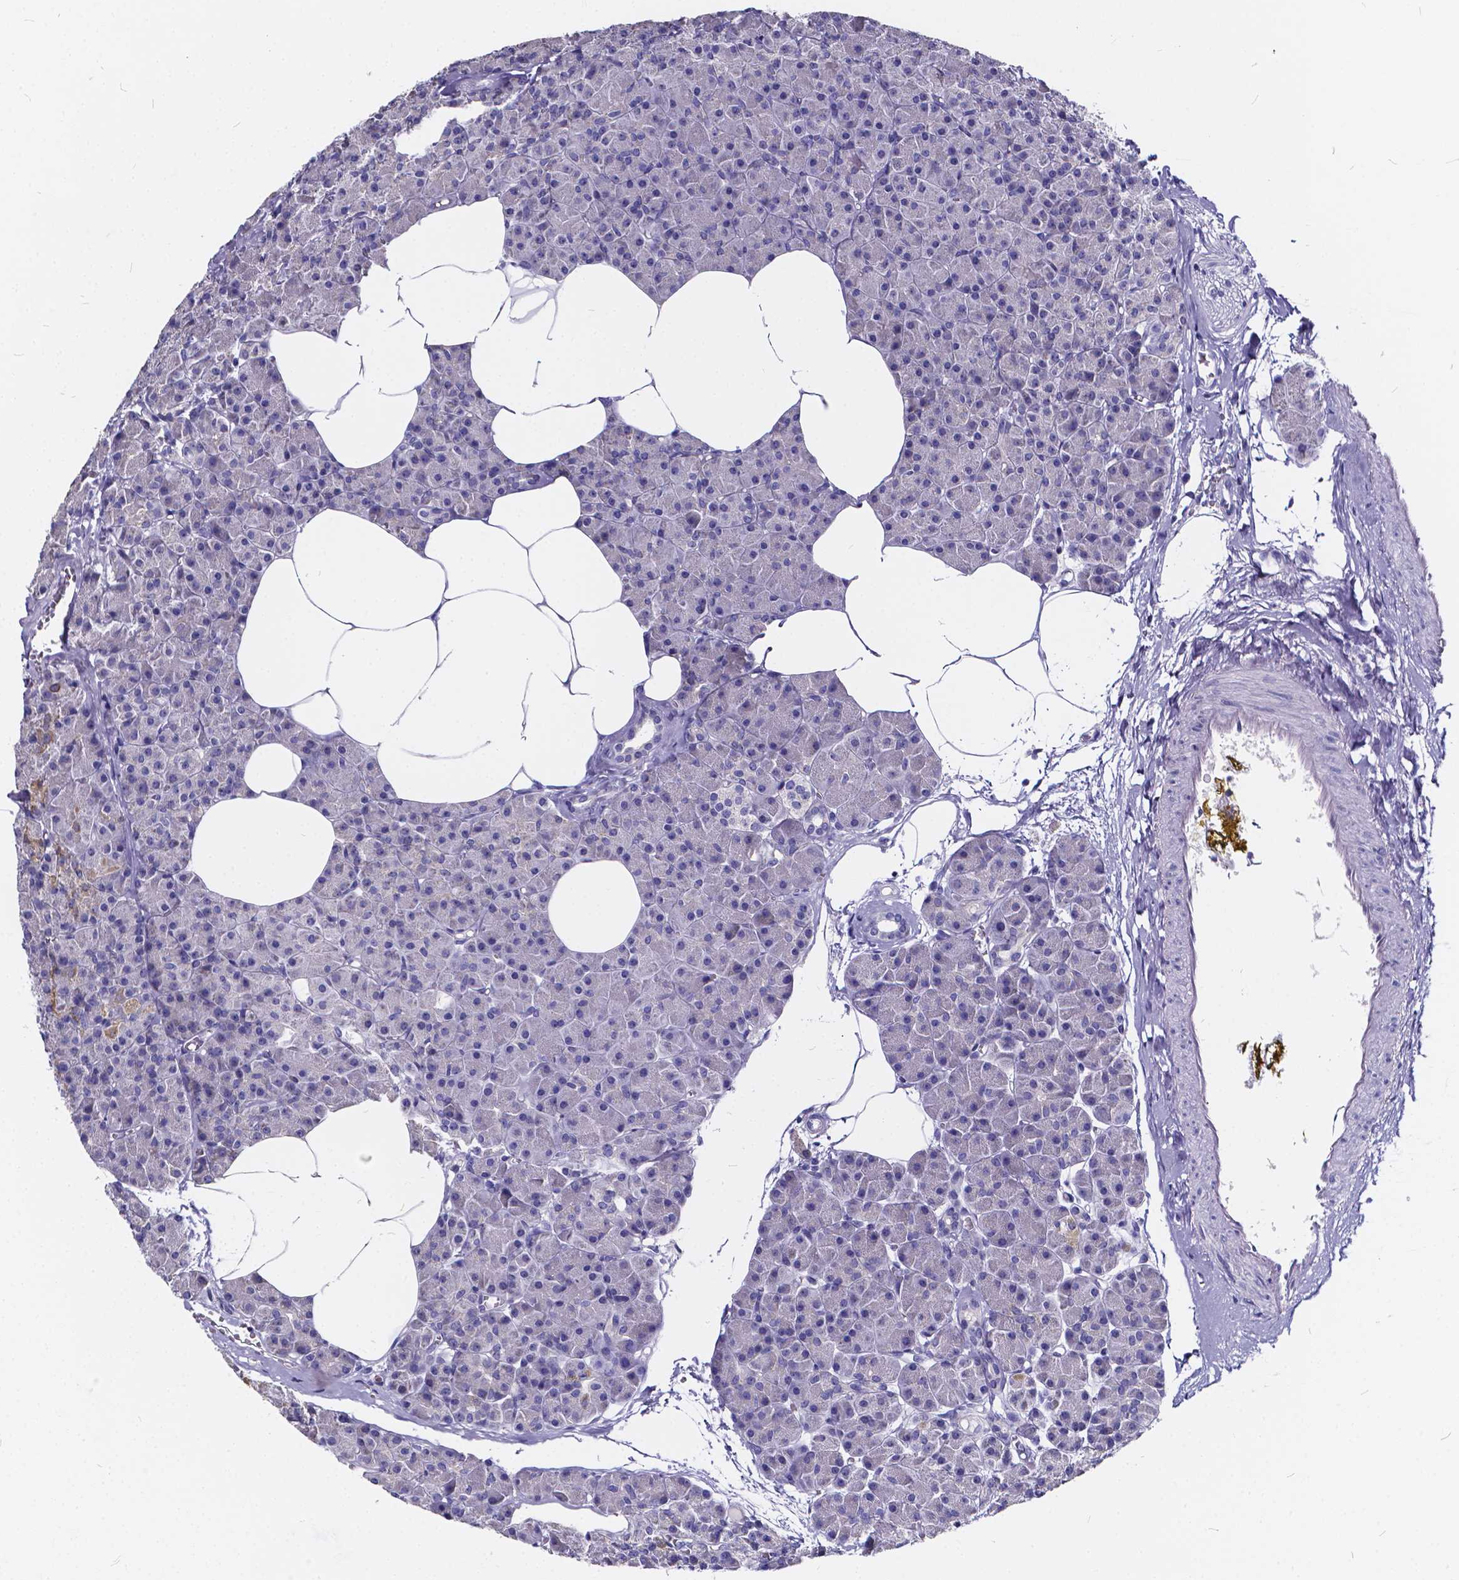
{"staining": {"intensity": "negative", "quantity": "none", "location": "none"}, "tissue": "pancreas", "cell_type": "Exocrine glandular cells", "image_type": "normal", "snomed": [{"axis": "morphology", "description": "Normal tissue, NOS"}, {"axis": "topography", "description": "Pancreas"}], "caption": "This is an immunohistochemistry histopathology image of normal human pancreas. There is no expression in exocrine glandular cells.", "gene": "SPEF2", "patient": {"sex": "female", "age": 45}}